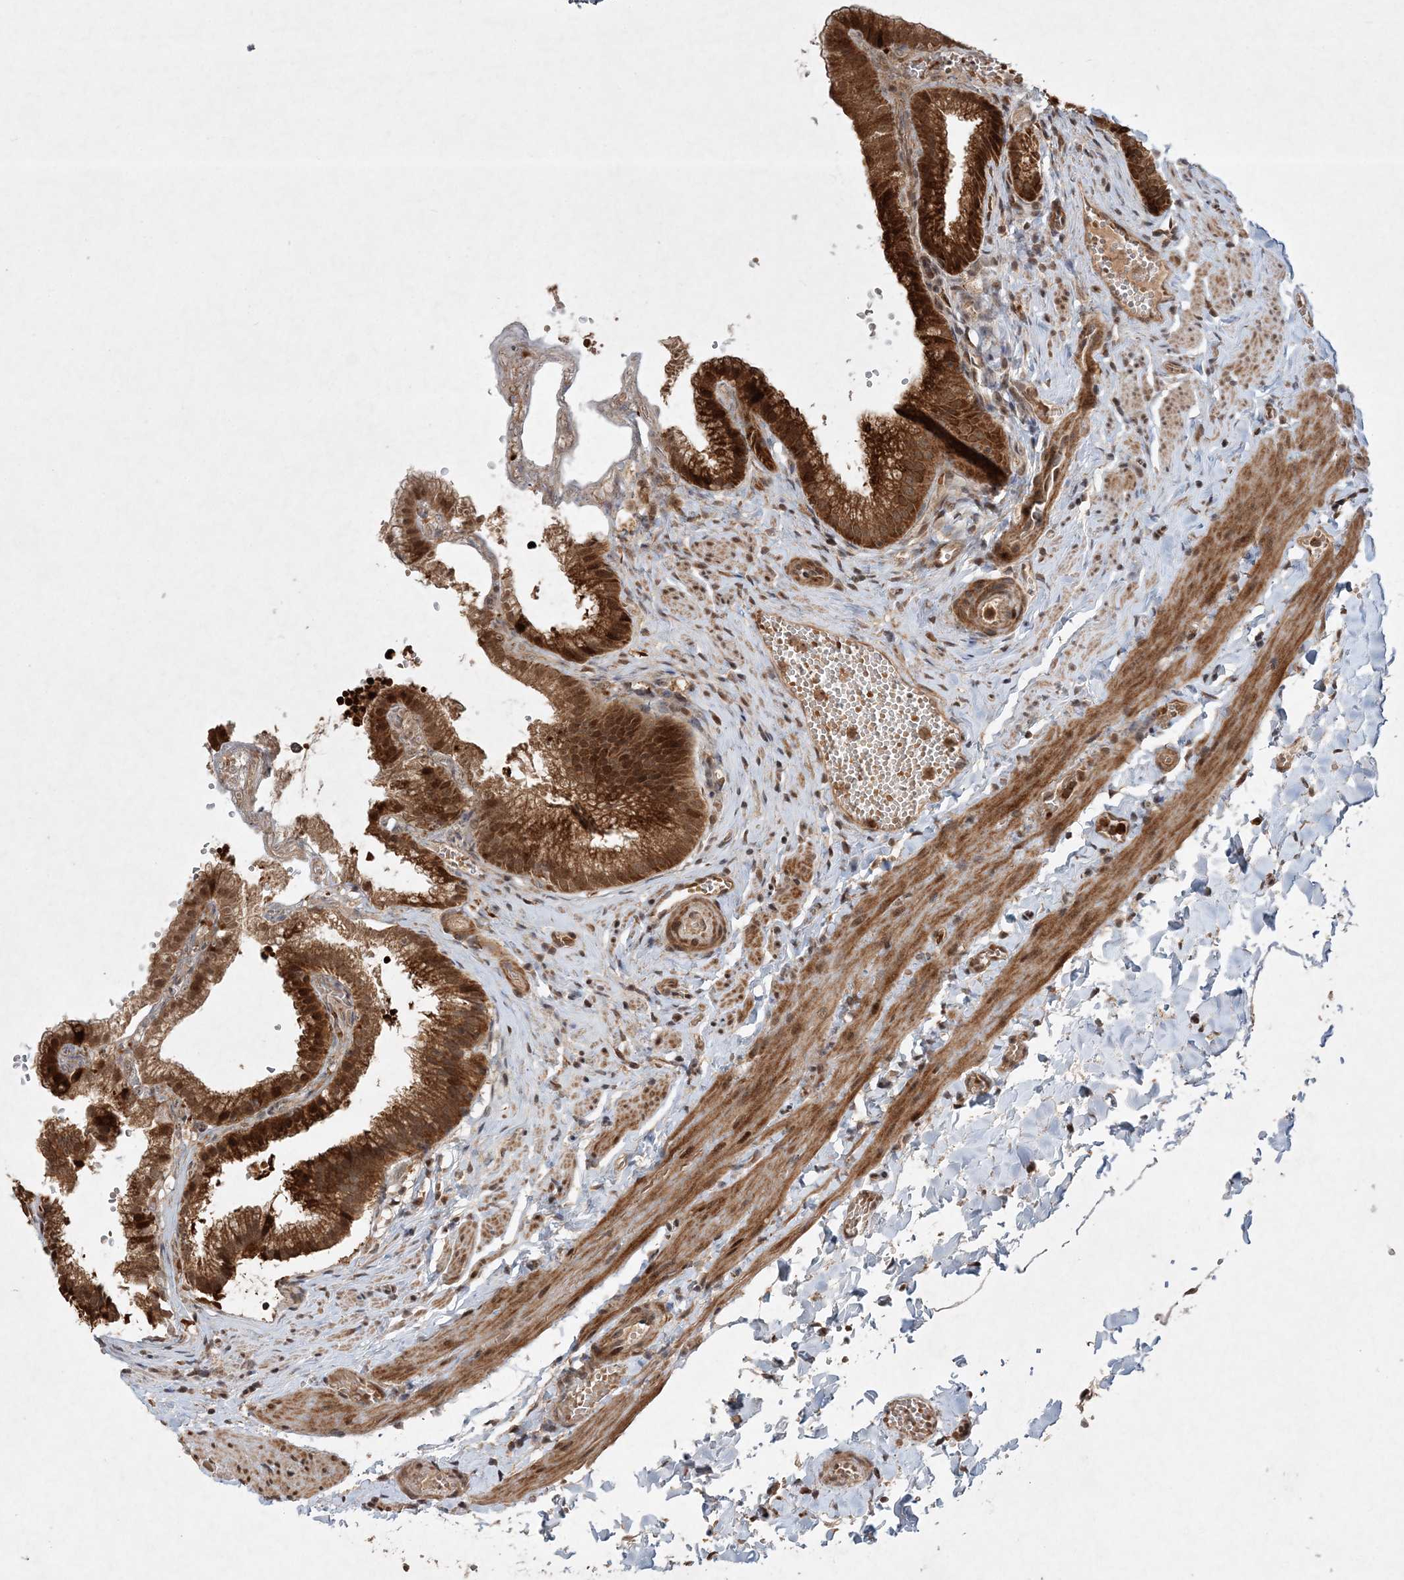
{"staining": {"intensity": "strong", "quantity": ">75%", "location": "cytoplasmic/membranous,nuclear"}, "tissue": "gallbladder", "cell_type": "Glandular cells", "image_type": "normal", "snomed": [{"axis": "morphology", "description": "Normal tissue, NOS"}, {"axis": "topography", "description": "Gallbladder"}], "caption": "The immunohistochemical stain labels strong cytoplasmic/membranous,nuclear positivity in glandular cells of benign gallbladder. (DAB (3,3'-diaminobenzidine) = brown stain, brightfield microscopy at high magnification).", "gene": "UBR3", "patient": {"sex": "male", "age": 38}}